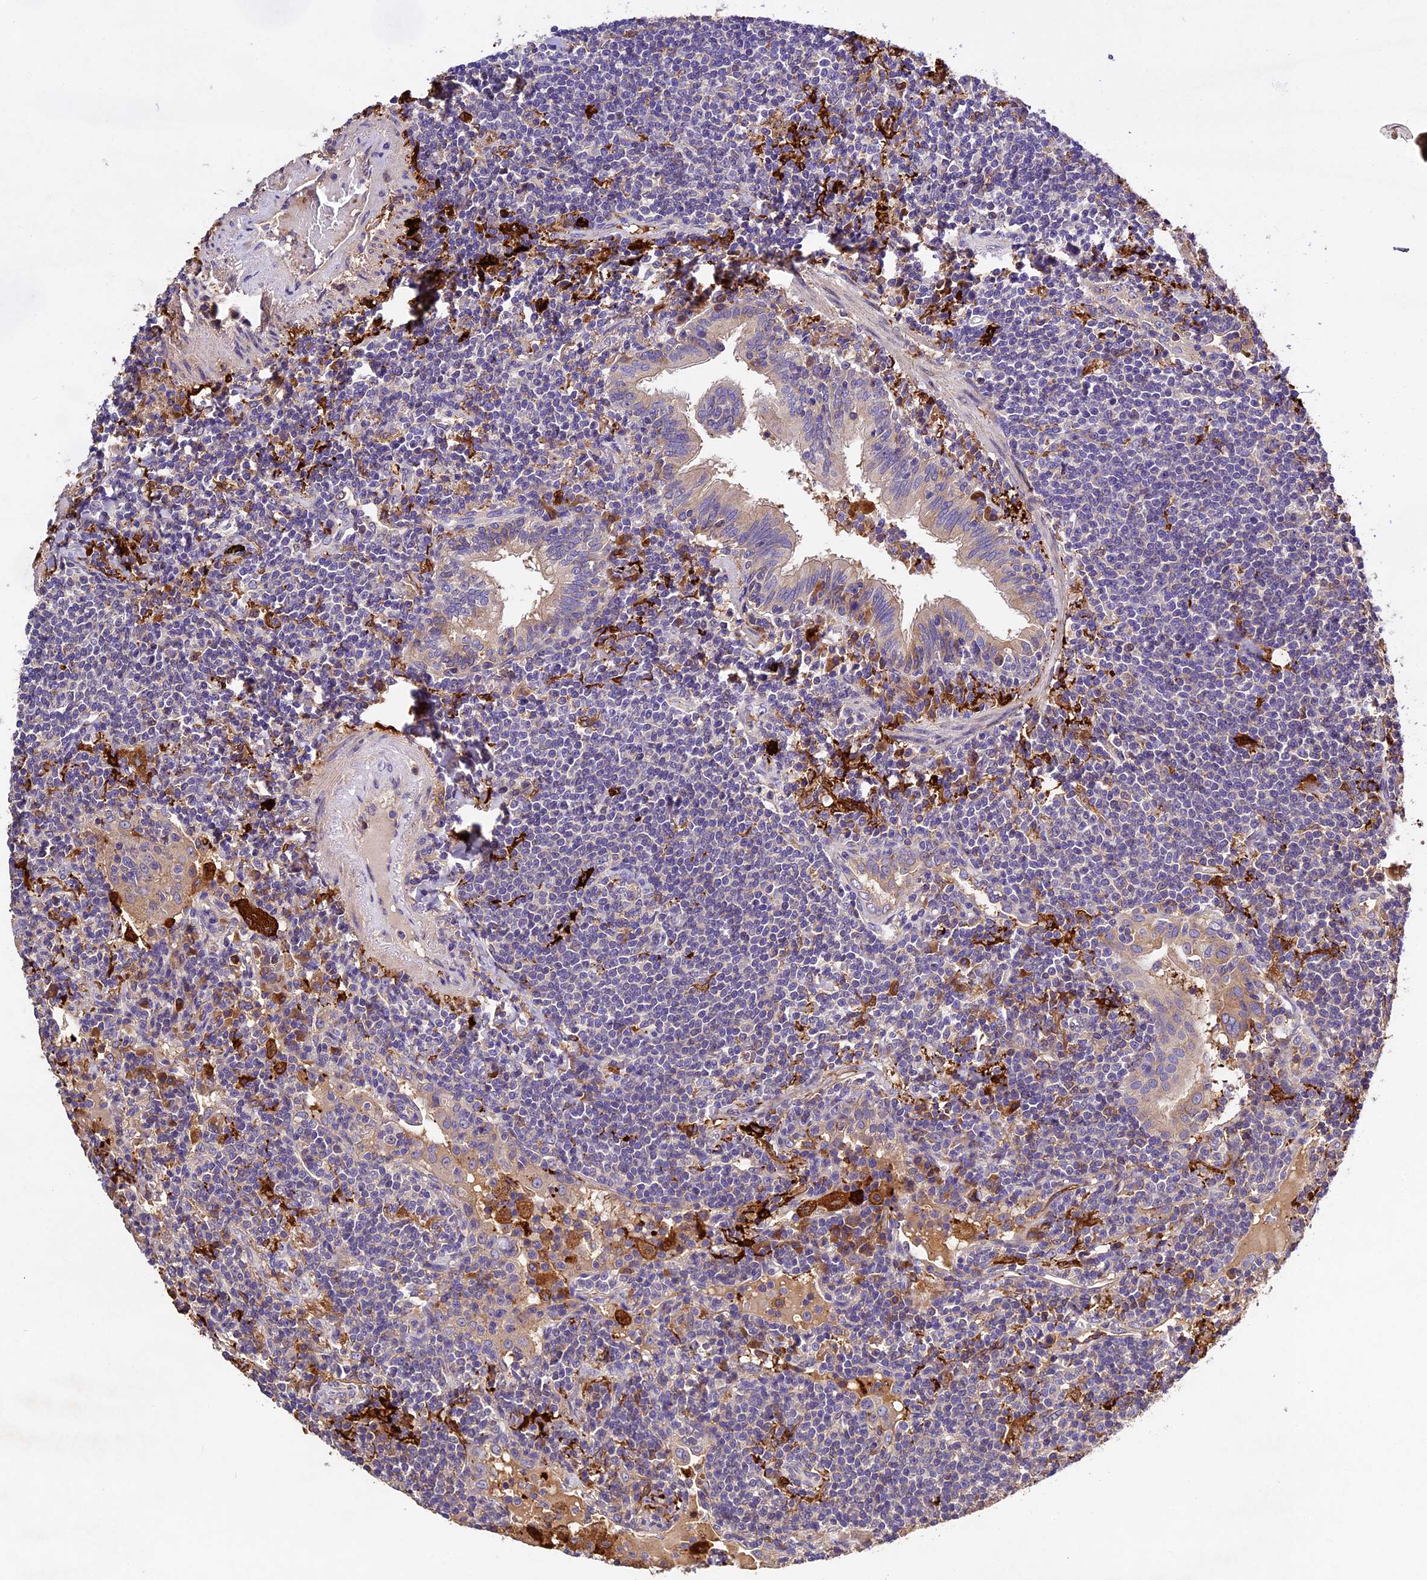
{"staining": {"intensity": "negative", "quantity": "none", "location": "none"}, "tissue": "lymphoma", "cell_type": "Tumor cells", "image_type": "cancer", "snomed": [{"axis": "morphology", "description": "Malignant lymphoma, non-Hodgkin's type, Low grade"}, {"axis": "topography", "description": "Lung"}], "caption": "Tumor cells are negative for protein expression in human malignant lymphoma, non-Hodgkin's type (low-grade).", "gene": "CILP2", "patient": {"sex": "female", "age": 71}}